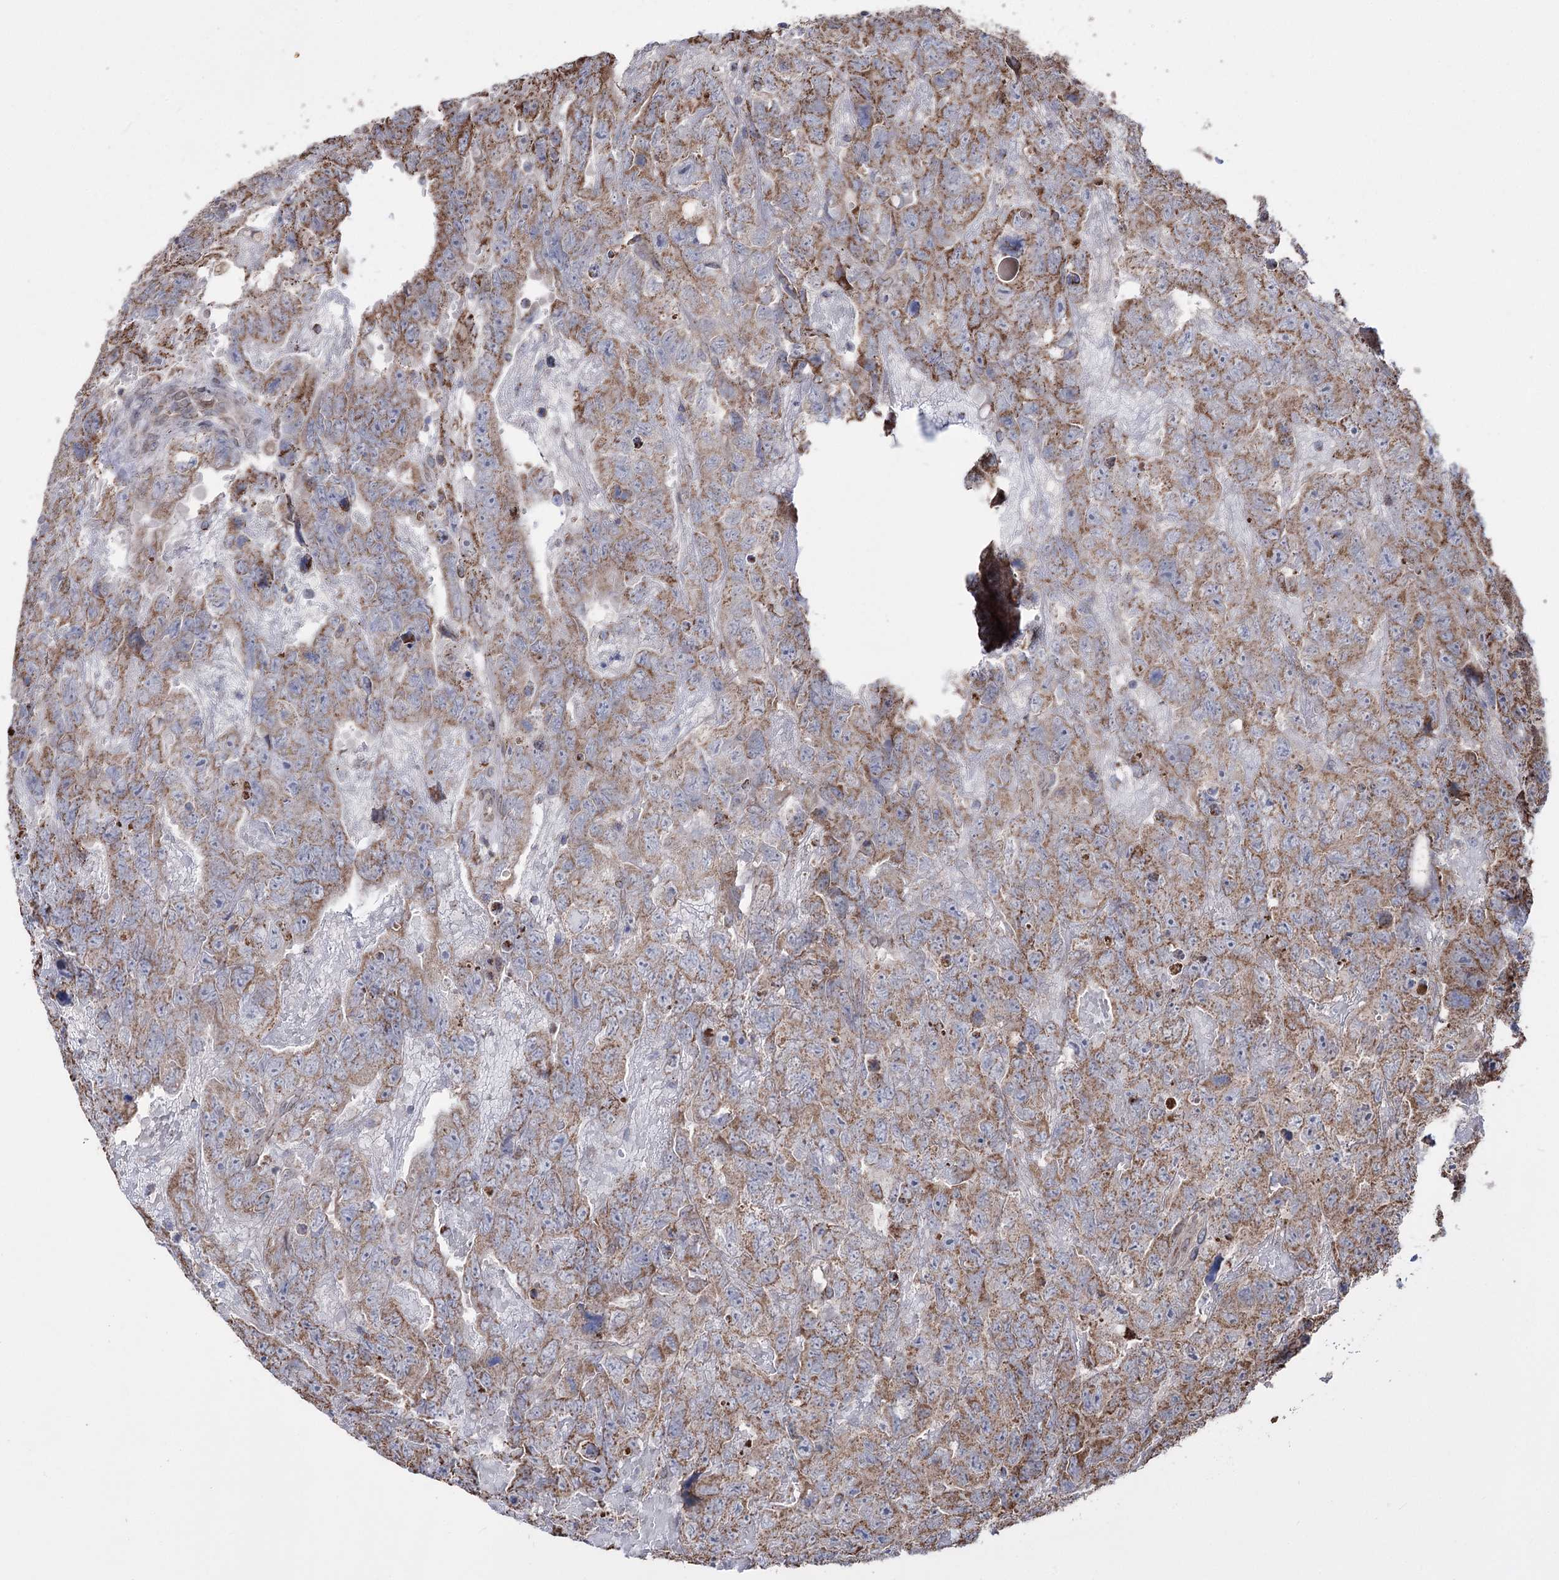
{"staining": {"intensity": "moderate", "quantity": ">75%", "location": "cytoplasmic/membranous"}, "tissue": "testis cancer", "cell_type": "Tumor cells", "image_type": "cancer", "snomed": [{"axis": "morphology", "description": "Carcinoma, Embryonal, NOS"}, {"axis": "topography", "description": "Testis"}], "caption": "Testis embryonal carcinoma stained with DAB IHC demonstrates medium levels of moderate cytoplasmic/membranous expression in about >75% of tumor cells.", "gene": "CREB3L4", "patient": {"sex": "male", "age": 45}}